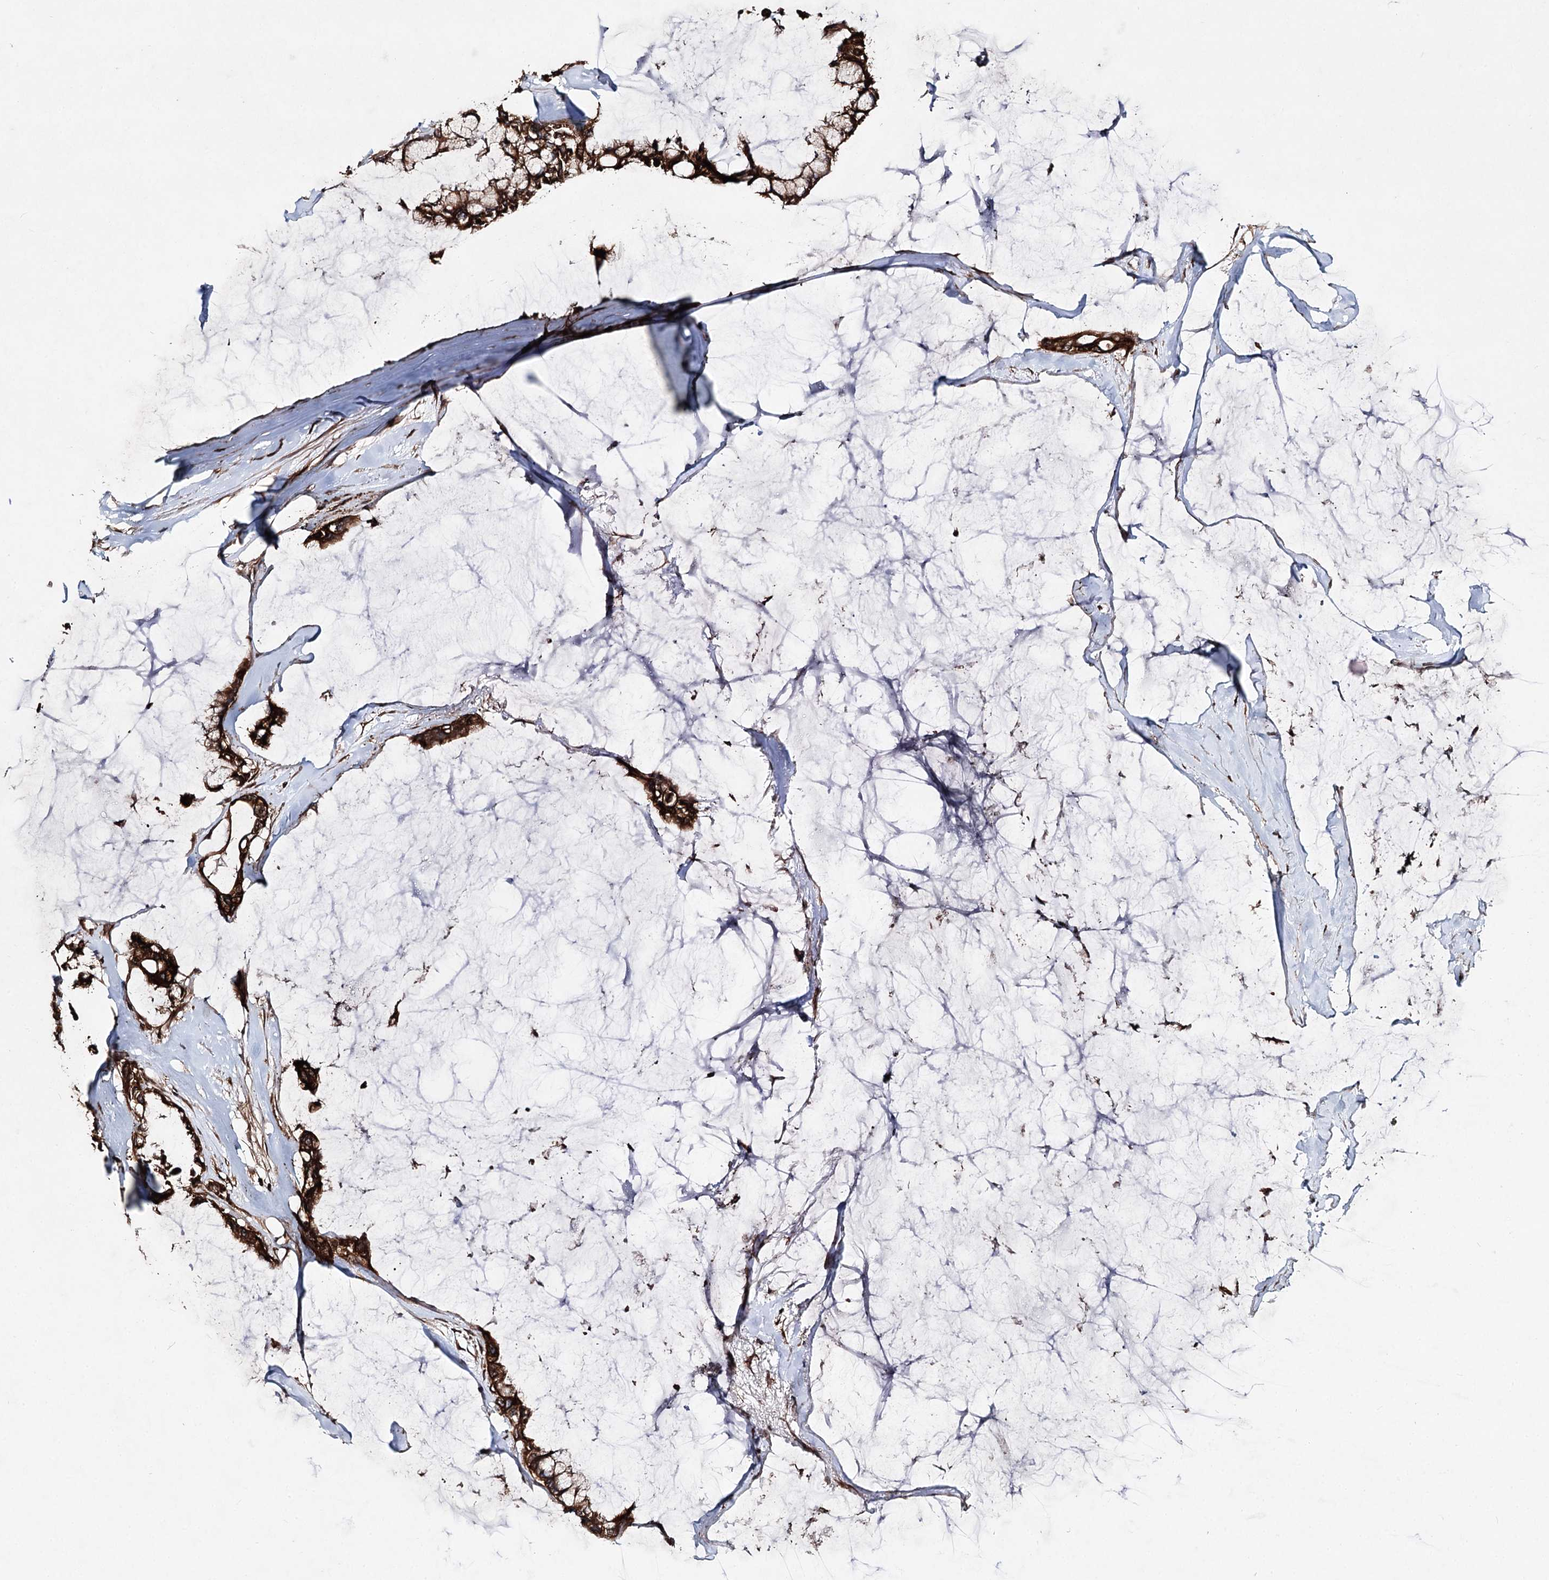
{"staining": {"intensity": "strong", "quantity": ">75%", "location": "cytoplasmic/membranous"}, "tissue": "ovarian cancer", "cell_type": "Tumor cells", "image_type": "cancer", "snomed": [{"axis": "morphology", "description": "Cystadenocarcinoma, mucinous, NOS"}, {"axis": "topography", "description": "Ovary"}], "caption": "Immunohistochemistry (IHC) (DAB (3,3'-diaminobenzidine)) staining of ovarian mucinous cystadenocarcinoma shows strong cytoplasmic/membranous protein positivity in about >75% of tumor cells.", "gene": "FGFR1OP2", "patient": {"sex": "female", "age": 39}}